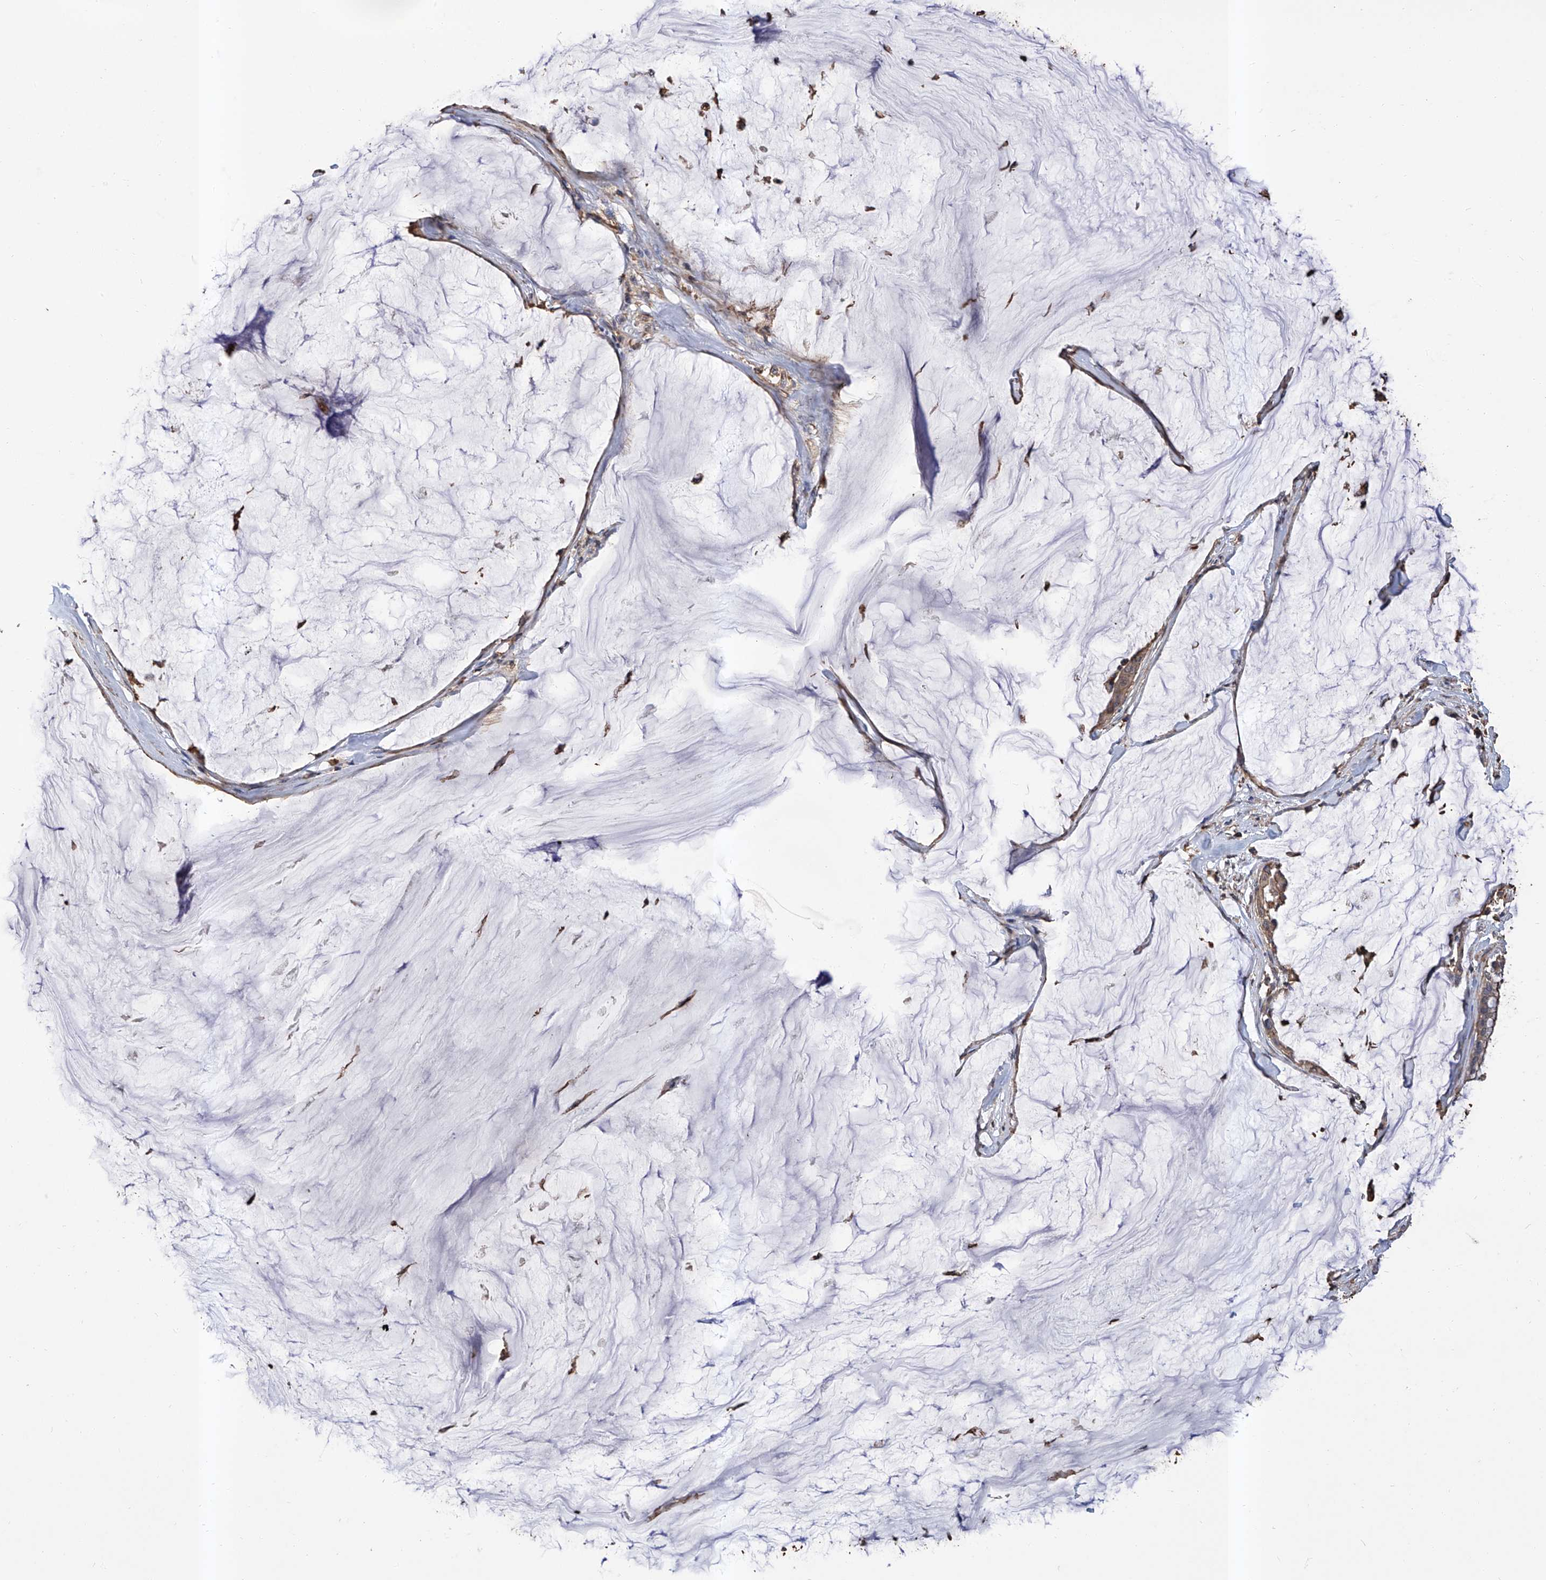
{"staining": {"intensity": "weak", "quantity": "25%-75%", "location": "cytoplasmic/membranous"}, "tissue": "pancreatic cancer", "cell_type": "Tumor cells", "image_type": "cancer", "snomed": [{"axis": "morphology", "description": "Adenocarcinoma, NOS"}, {"axis": "topography", "description": "Pancreas"}], "caption": "An image of human adenocarcinoma (pancreatic) stained for a protein demonstrates weak cytoplasmic/membranous brown staining in tumor cells. (Brightfield microscopy of DAB IHC at high magnification).", "gene": "GPT", "patient": {"sex": "male", "age": 41}}